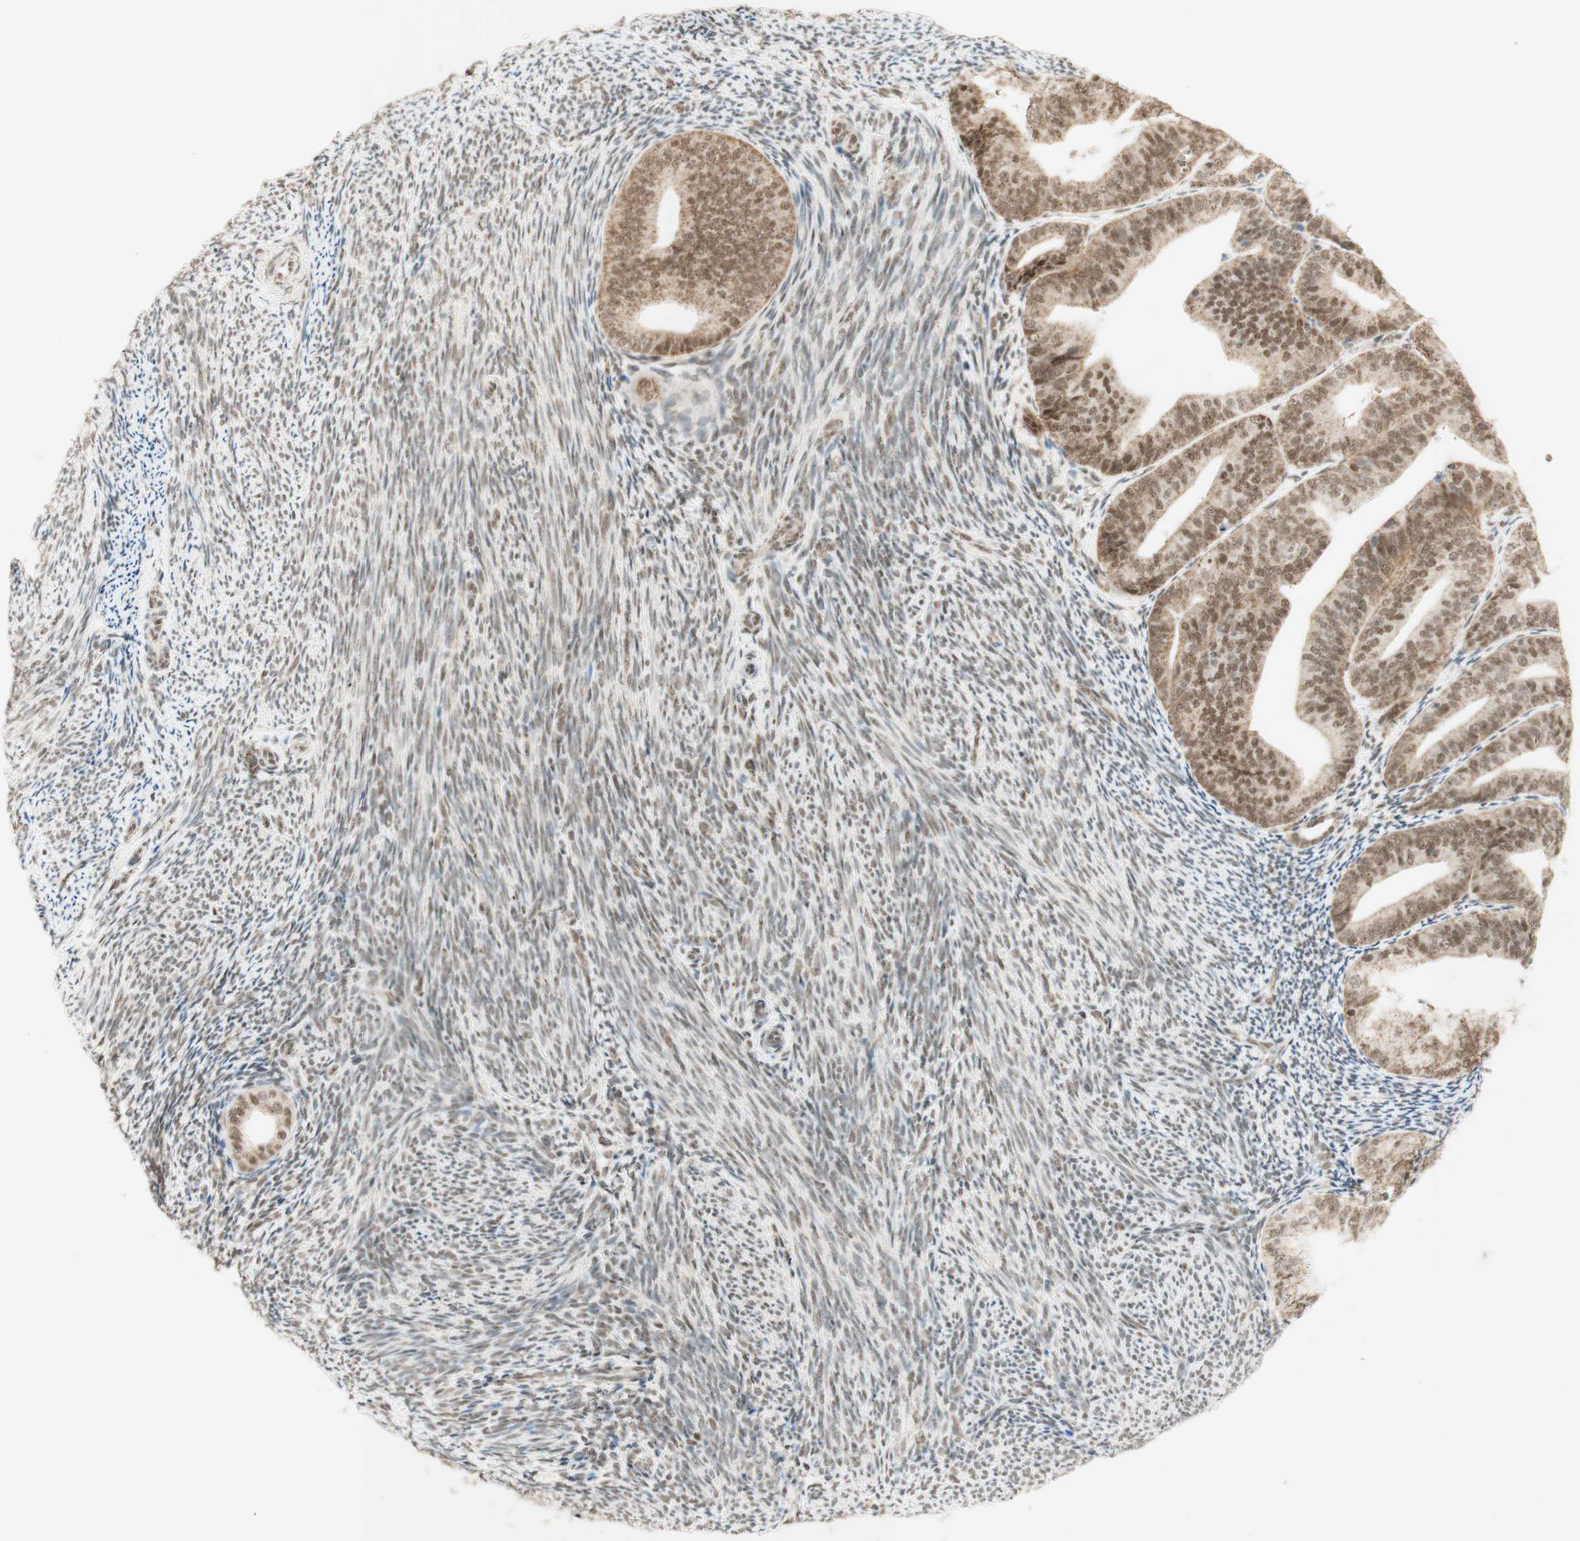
{"staining": {"intensity": "moderate", "quantity": ">75%", "location": "cytoplasmic/membranous,nuclear"}, "tissue": "endometrial cancer", "cell_type": "Tumor cells", "image_type": "cancer", "snomed": [{"axis": "morphology", "description": "Adenocarcinoma, NOS"}, {"axis": "topography", "description": "Endometrium"}], "caption": "Immunohistochemical staining of endometrial cancer (adenocarcinoma) demonstrates medium levels of moderate cytoplasmic/membranous and nuclear positivity in about >75% of tumor cells.", "gene": "ZNF782", "patient": {"sex": "female", "age": 63}}